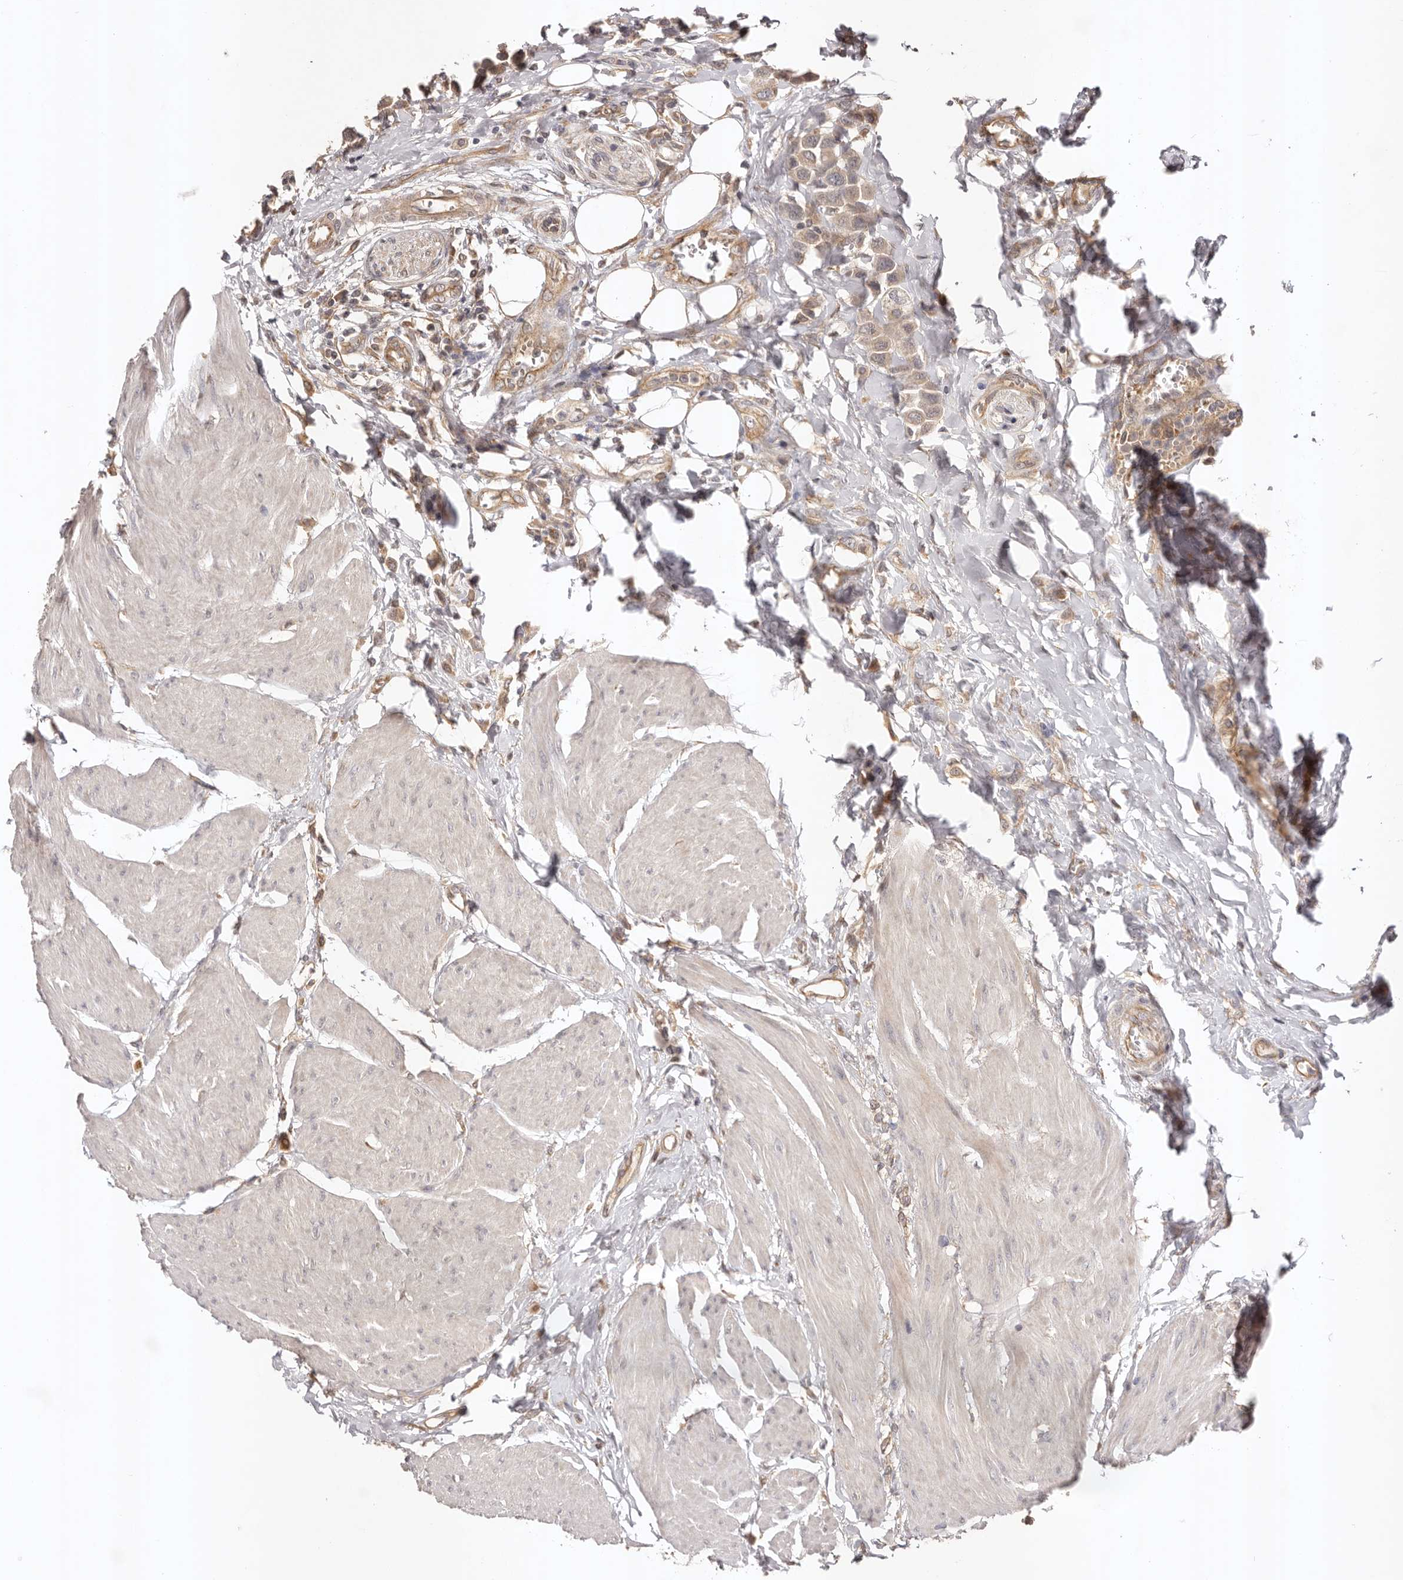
{"staining": {"intensity": "weak", "quantity": "25%-75%", "location": "cytoplasmic/membranous"}, "tissue": "urothelial cancer", "cell_type": "Tumor cells", "image_type": "cancer", "snomed": [{"axis": "morphology", "description": "Urothelial carcinoma, High grade"}, {"axis": "topography", "description": "Urinary bladder"}], "caption": "Immunohistochemical staining of human urothelial carcinoma (high-grade) demonstrates low levels of weak cytoplasmic/membranous protein expression in about 25%-75% of tumor cells.", "gene": "UBR2", "patient": {"sex": "male", "age": 50}}